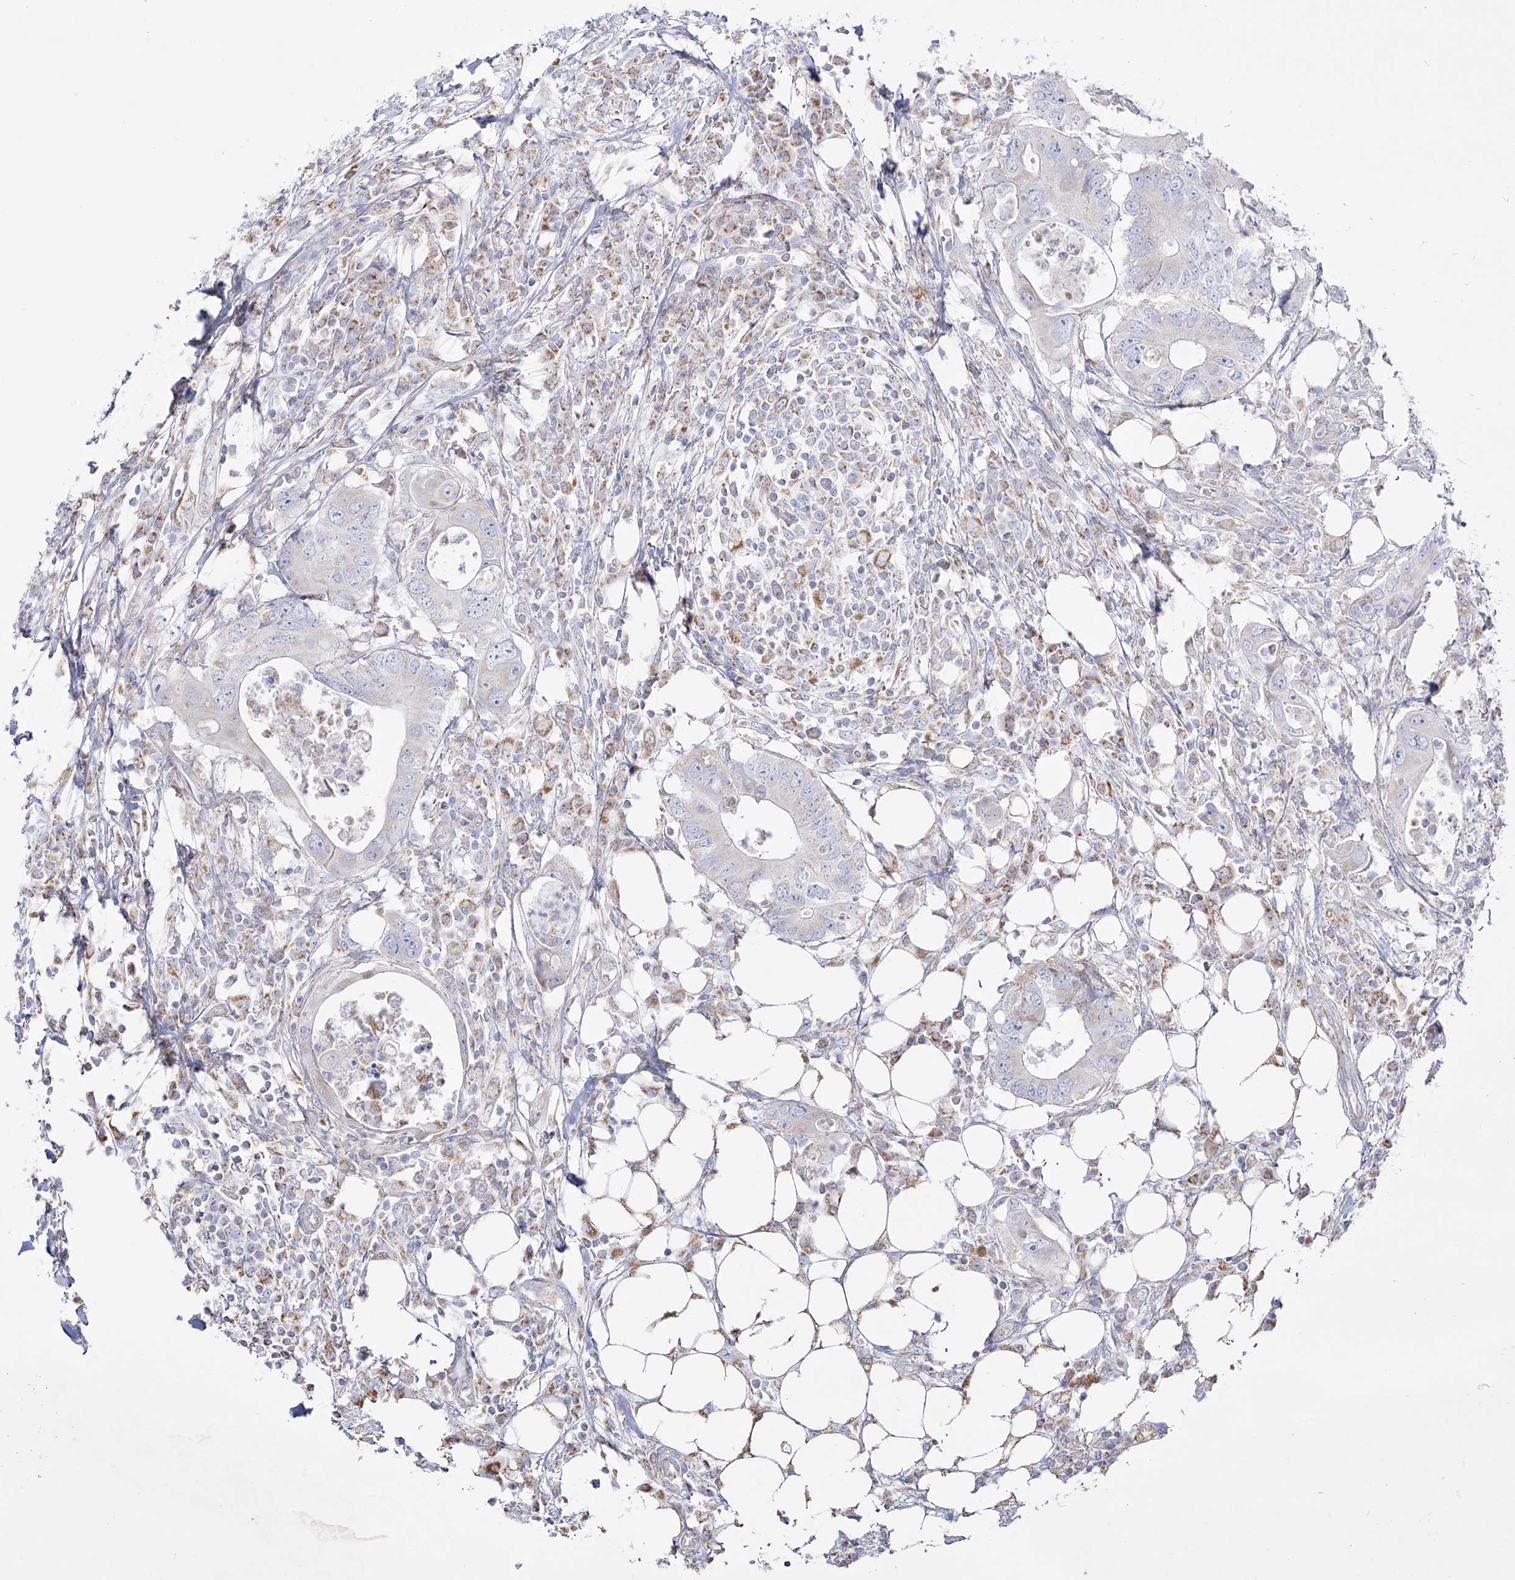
{"staining": {"intensity": "negative", "quantity": "none", "location": "none"}, "tissue": "colorectal cancer", "cell_type": "Tumor cells", "image_type": "cancer", "snomed": [{"axis": "morphology", "description": "Adenocarcinoma, NOS"}, {"axis": "topography", "description": "Colon"}], "caption": "DAB (3,3'-diaminobenzidine) immunohistochemical staining of colorectal cancer (adenocarcinoma) exhibits no significant expression in tumor cells.", "gene": "RCHY1", "patient": {"sex": "male", "age": 71}}